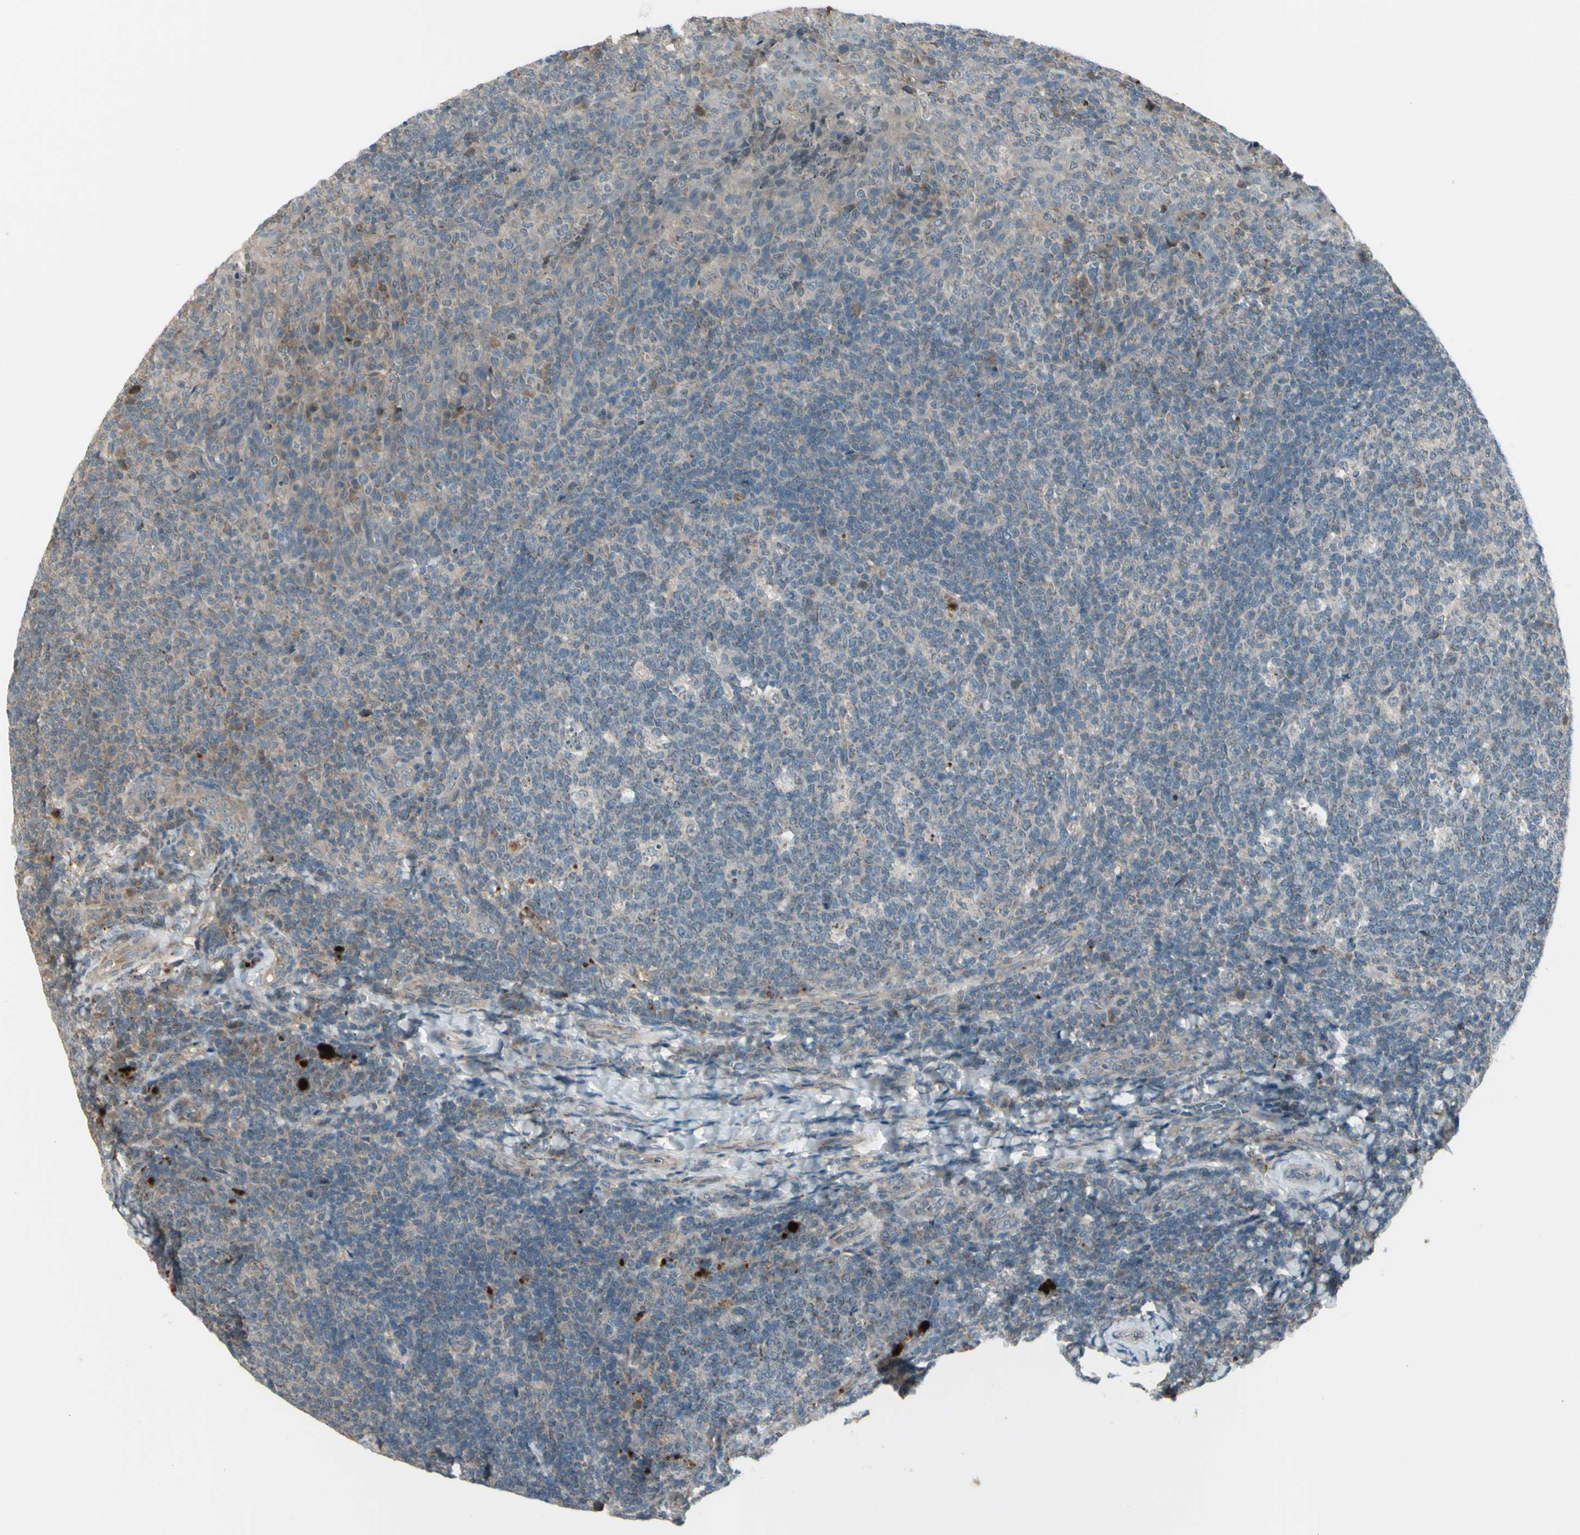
{"staining": {"intensity": "moderate", "quantity": "<25%", "location": "cytoplasmic/membranous"}, "tissue": "tonsil", "cell_type": "Germinal center cells", "image_type": "normal", "snomed": [{"axis": "morphology", "description": "Normal tissue, NOS"}, {"axis": "topography", "description": "Tonsil"}], "caption": "Brown immunohistochemical staining in benign human tonsil displays moderate cytoplasmic/membranous staining in approximately <25% of germinal center cells.", "gene": "OSTM1", "patient": {"sex": "male", "age": 17}}